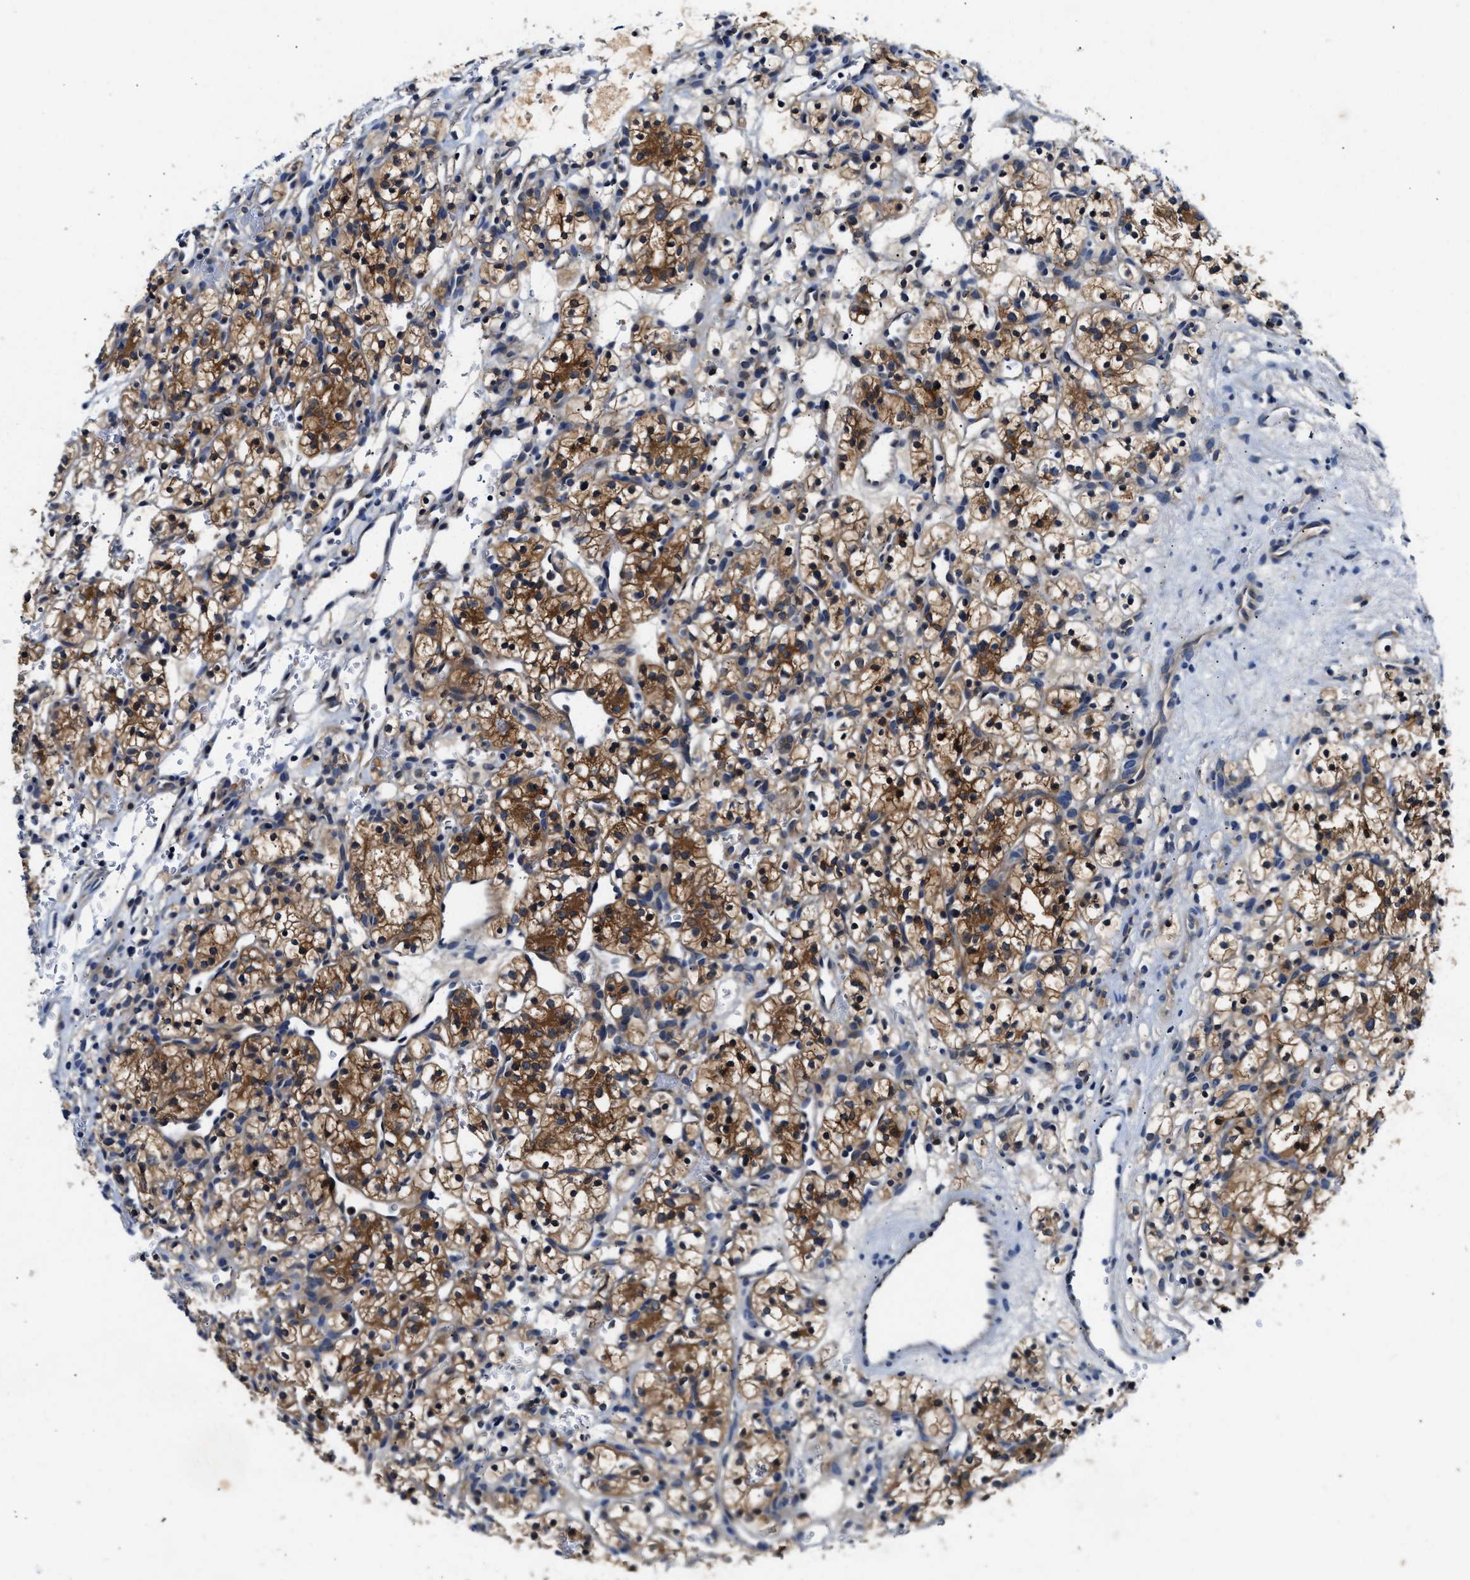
{"staining": {"intensity": "strong", "quantity": ">75%", "location": "cytoplasmic/membranous"}, "tissue": "renal cancer", "cell_type": "Tumor cells", "image_type": "cancer", "snomed": [{"axis": "morphology", "description": "Adenocarcinoma, NOS"}, {"axis": "topography", "description": "Kidney"}], "caption": "Immunohistochemistry of human renal cancer displays high levels of strong cytoplasmic/membranous staining in approximately >75% of tumor cells.", "gene": "FAM185A", "patient": {"sex": "female", "age": 57}}